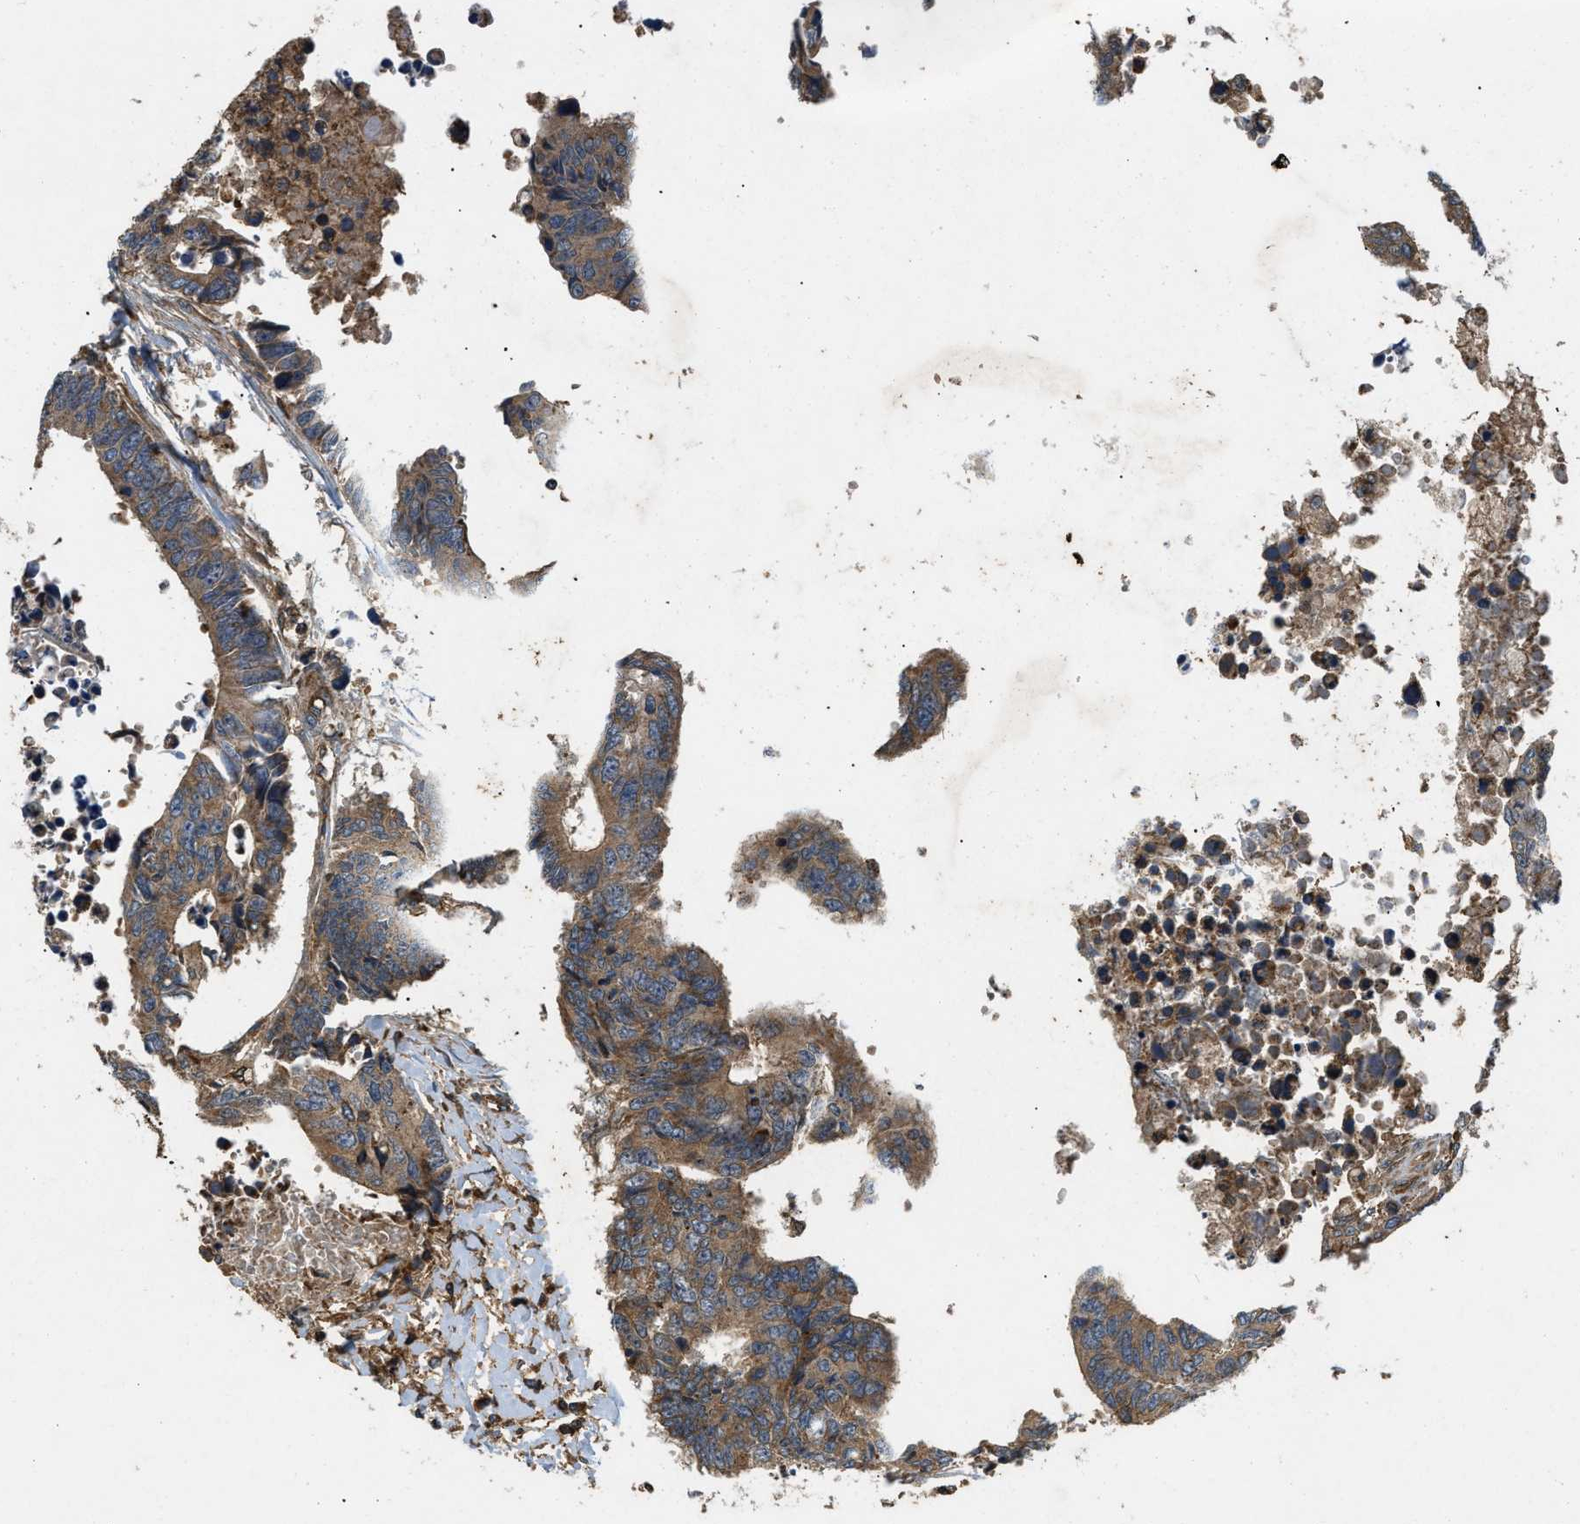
{"staining": {"intensity": "moderate", "quantity": ">75%", "location": "cytoplasmic/membranous"}, "tissue": "colorectal cancer", "cell_type": "Tumor cells", "image_type": "cancer", "snomed": [{"axis": "morphology", "description": "Adenocarcinoma, NOS"}, {"axis": "topography", "description": "Rectum"}], "caption": "About >75% of tumor cells in colorectal cancer (adenocarcinoma) exhibit moderate cytoplasmic/membranous protein expression as visualized by brown immunohistochemical staining.", "gene": "GNB4", "patient": {"sex": "male", "age": 84}}